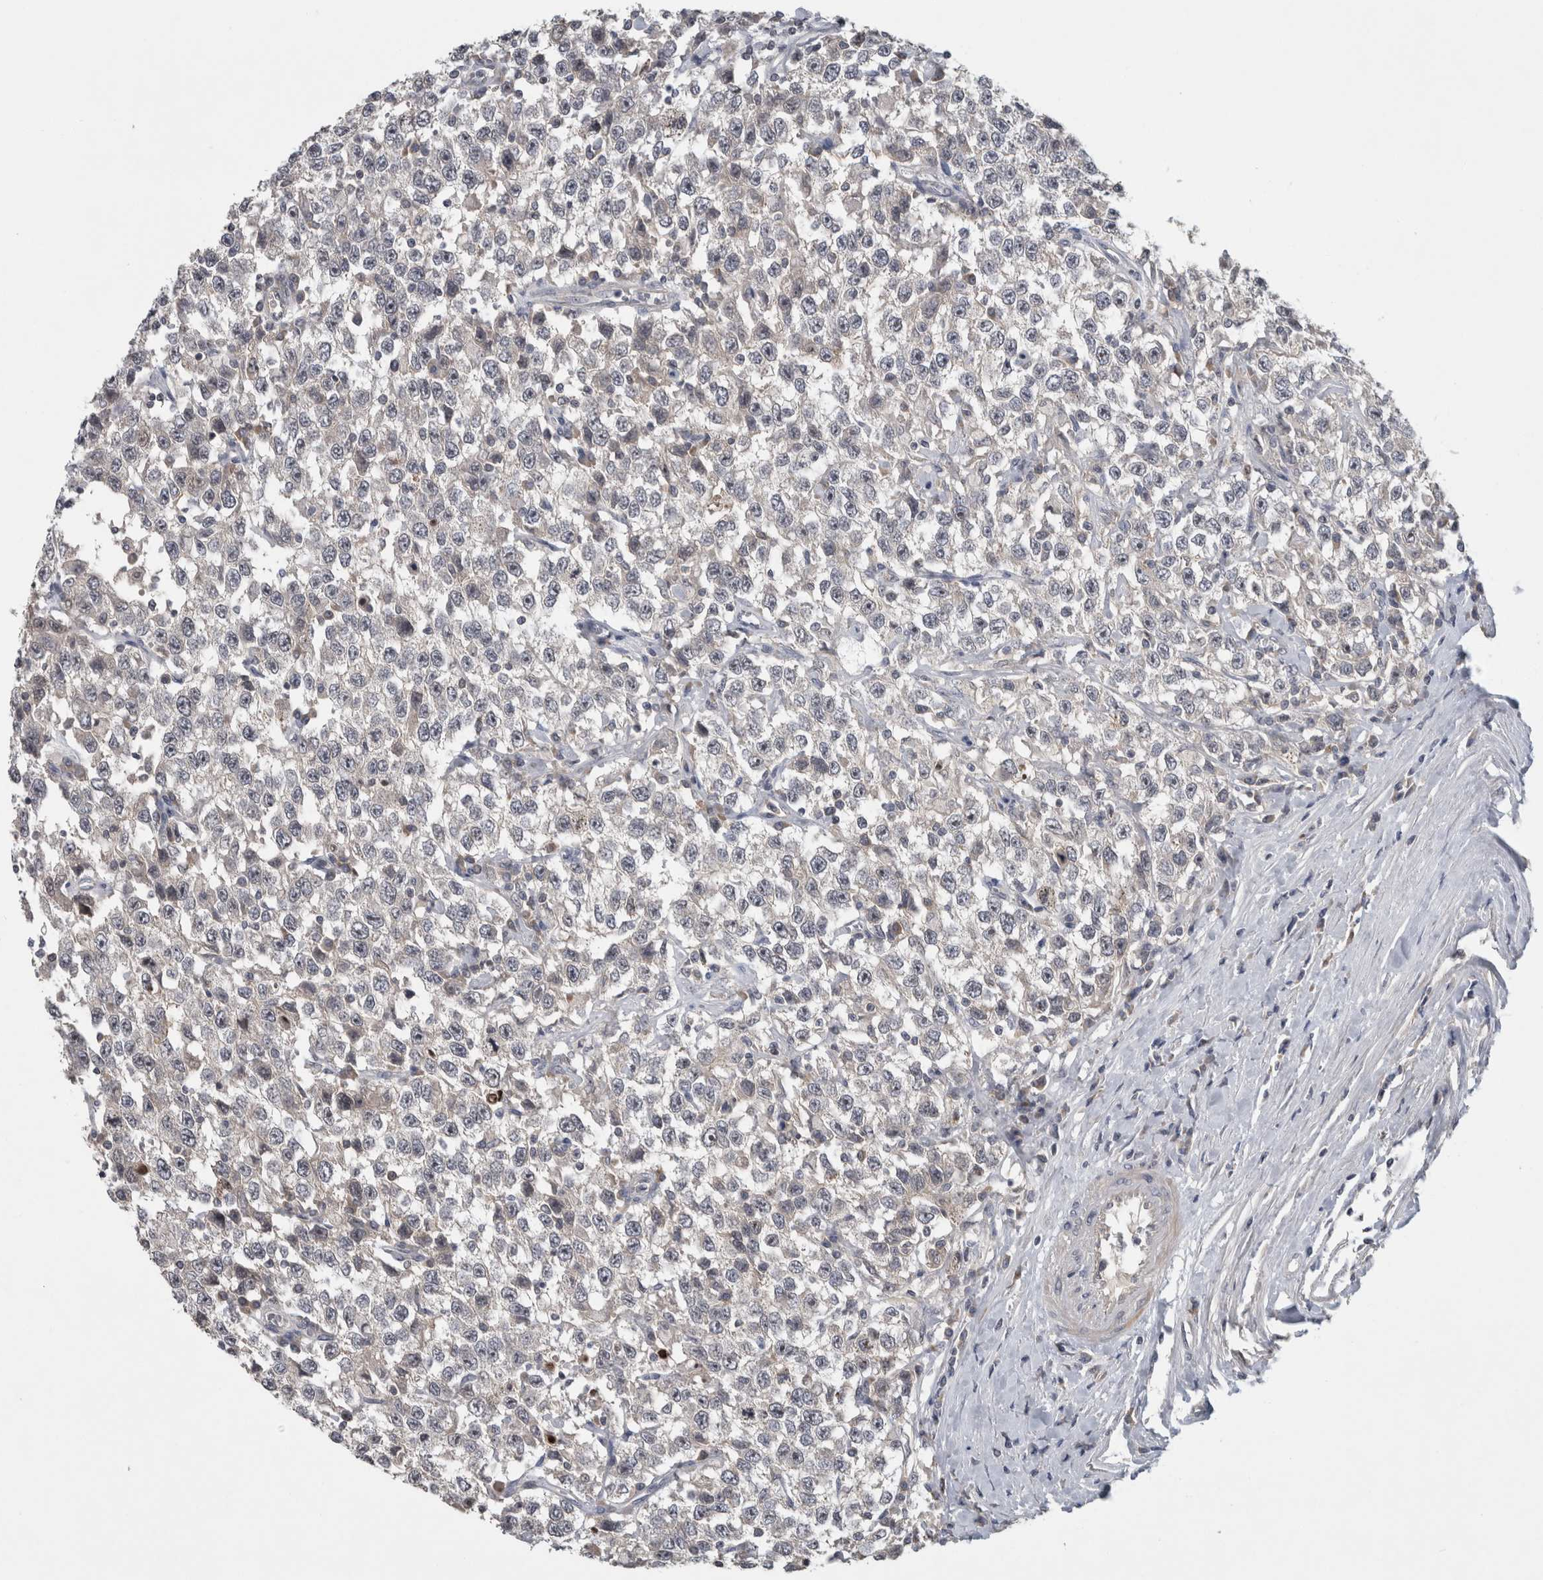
{"staining": {"intensity": "negative", "quantity": "none", "location": "none"}, "tissue": "testis cancer", "cell_type": "Tumor cells", "image_type": "cancer", "snomed": [{"axis": "morphology", "description": "Seminoma, NOS"}, {"axis": "topography", "description": "Testis"}], "caption": "IHC micrograph of neoplastic tissue: human testis cancer (seminoma) stained with DAB (3,3'-diaminobenzidine) demonstrates no significant protein positivity in tumor cells. (Brightfield microscopy of DAB IHC at high magnification).", "gene": "RBM28", "patient": {"sex": "male", "age": 41}}